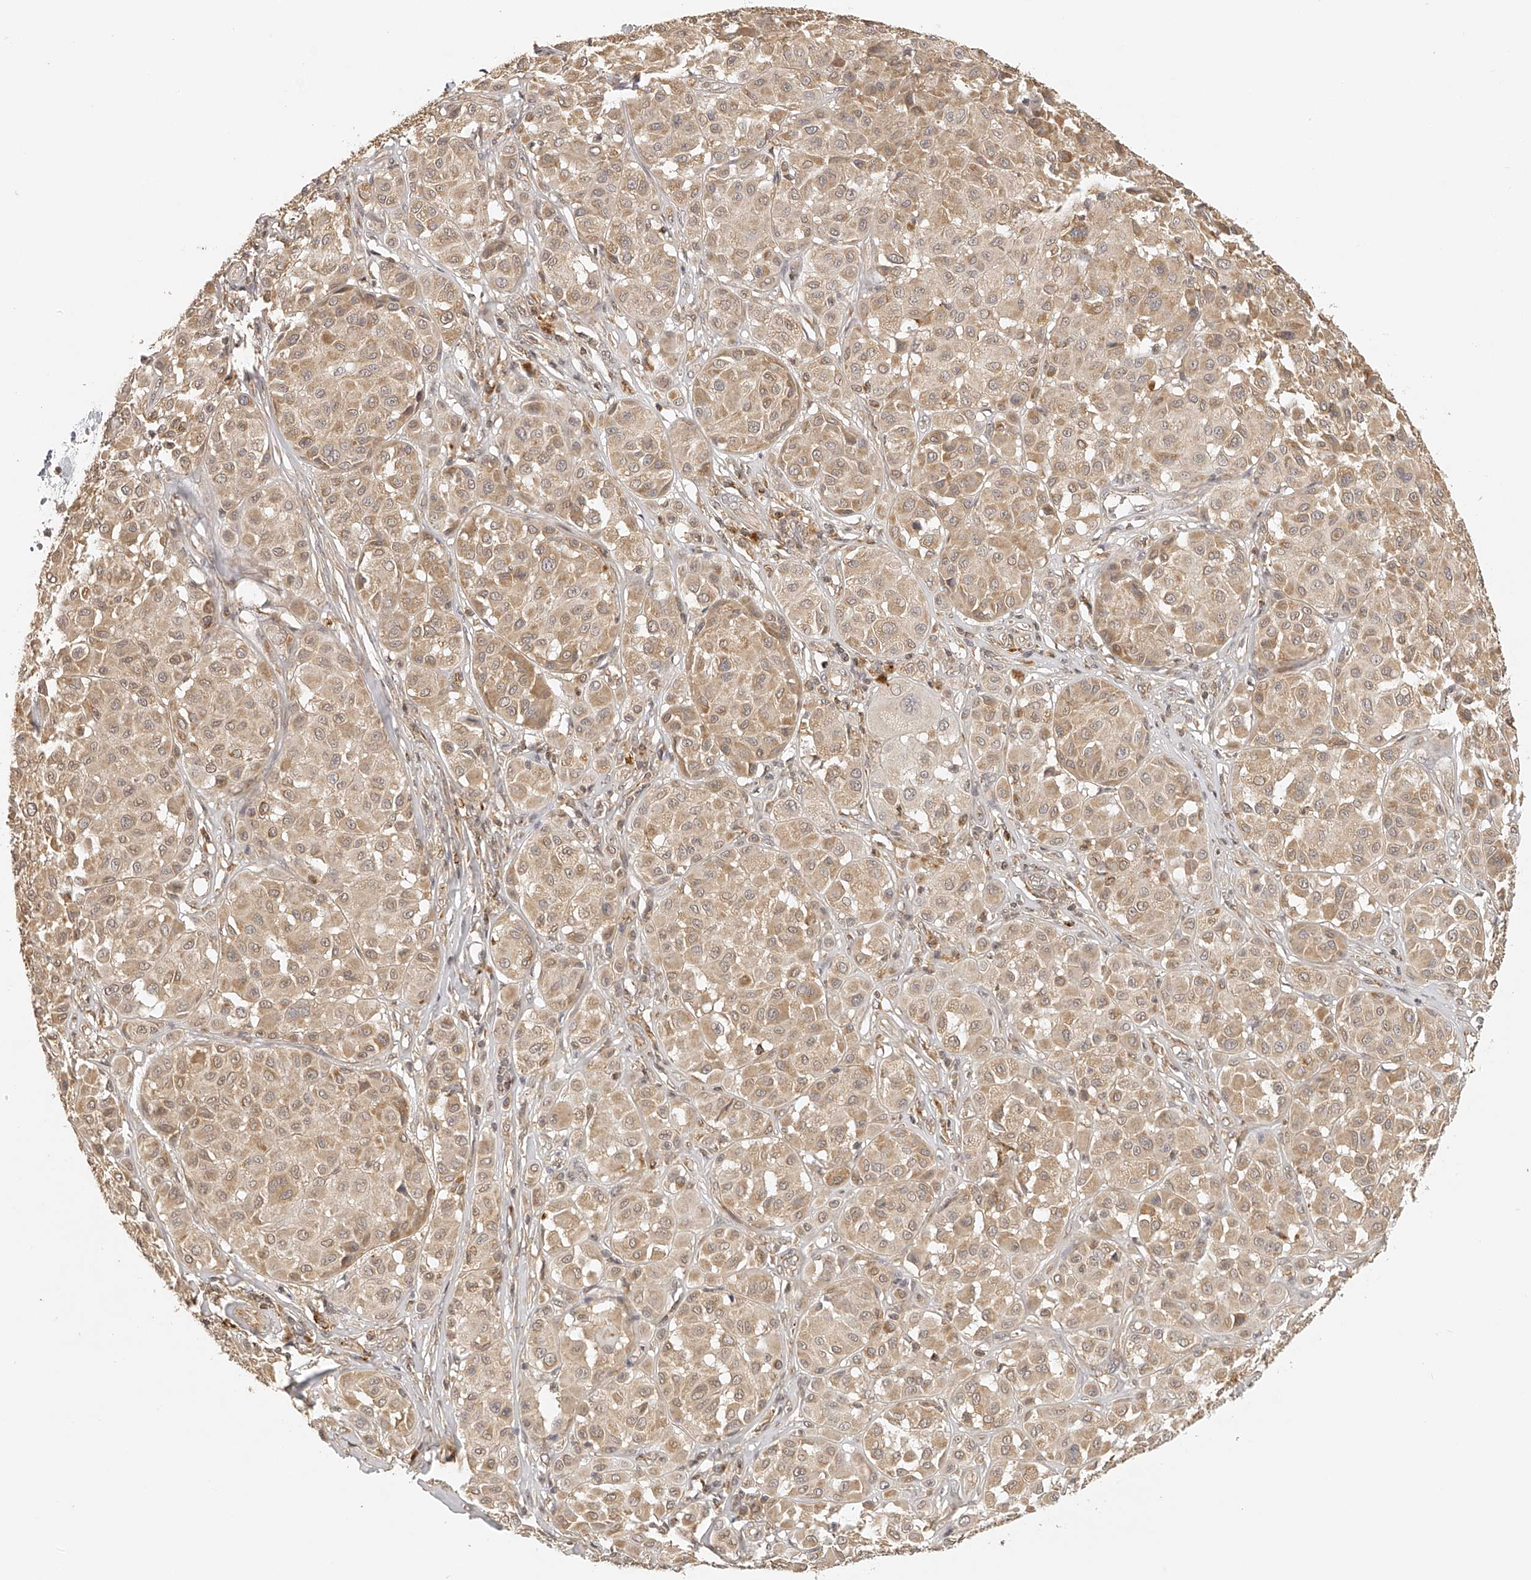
{"staining": {"intensity": "moderate", "quantity": "25%-75%", "location": "cytoplasmic/membranous"}, "tissue": "melanoma", "cell_type": "Tumor cells", "image_type": "cancer", "snomed": [{"axis": "morphology", "description": "Malignant melanoma, Metastatic site"}, {"axis": "topography", "description": "Soft tissue"}], "caption": "High-magnification brightfield microscopy of melanoma stained with DAB (brown) and counterstained with hematoxylin (blue). tumor cells exhibit moderate cytoplasmic/membranous staining is appreciated in about25%-75% of cells.", "gene": "BCL2L11", "patient": {"sex": "male", "age": 41}}